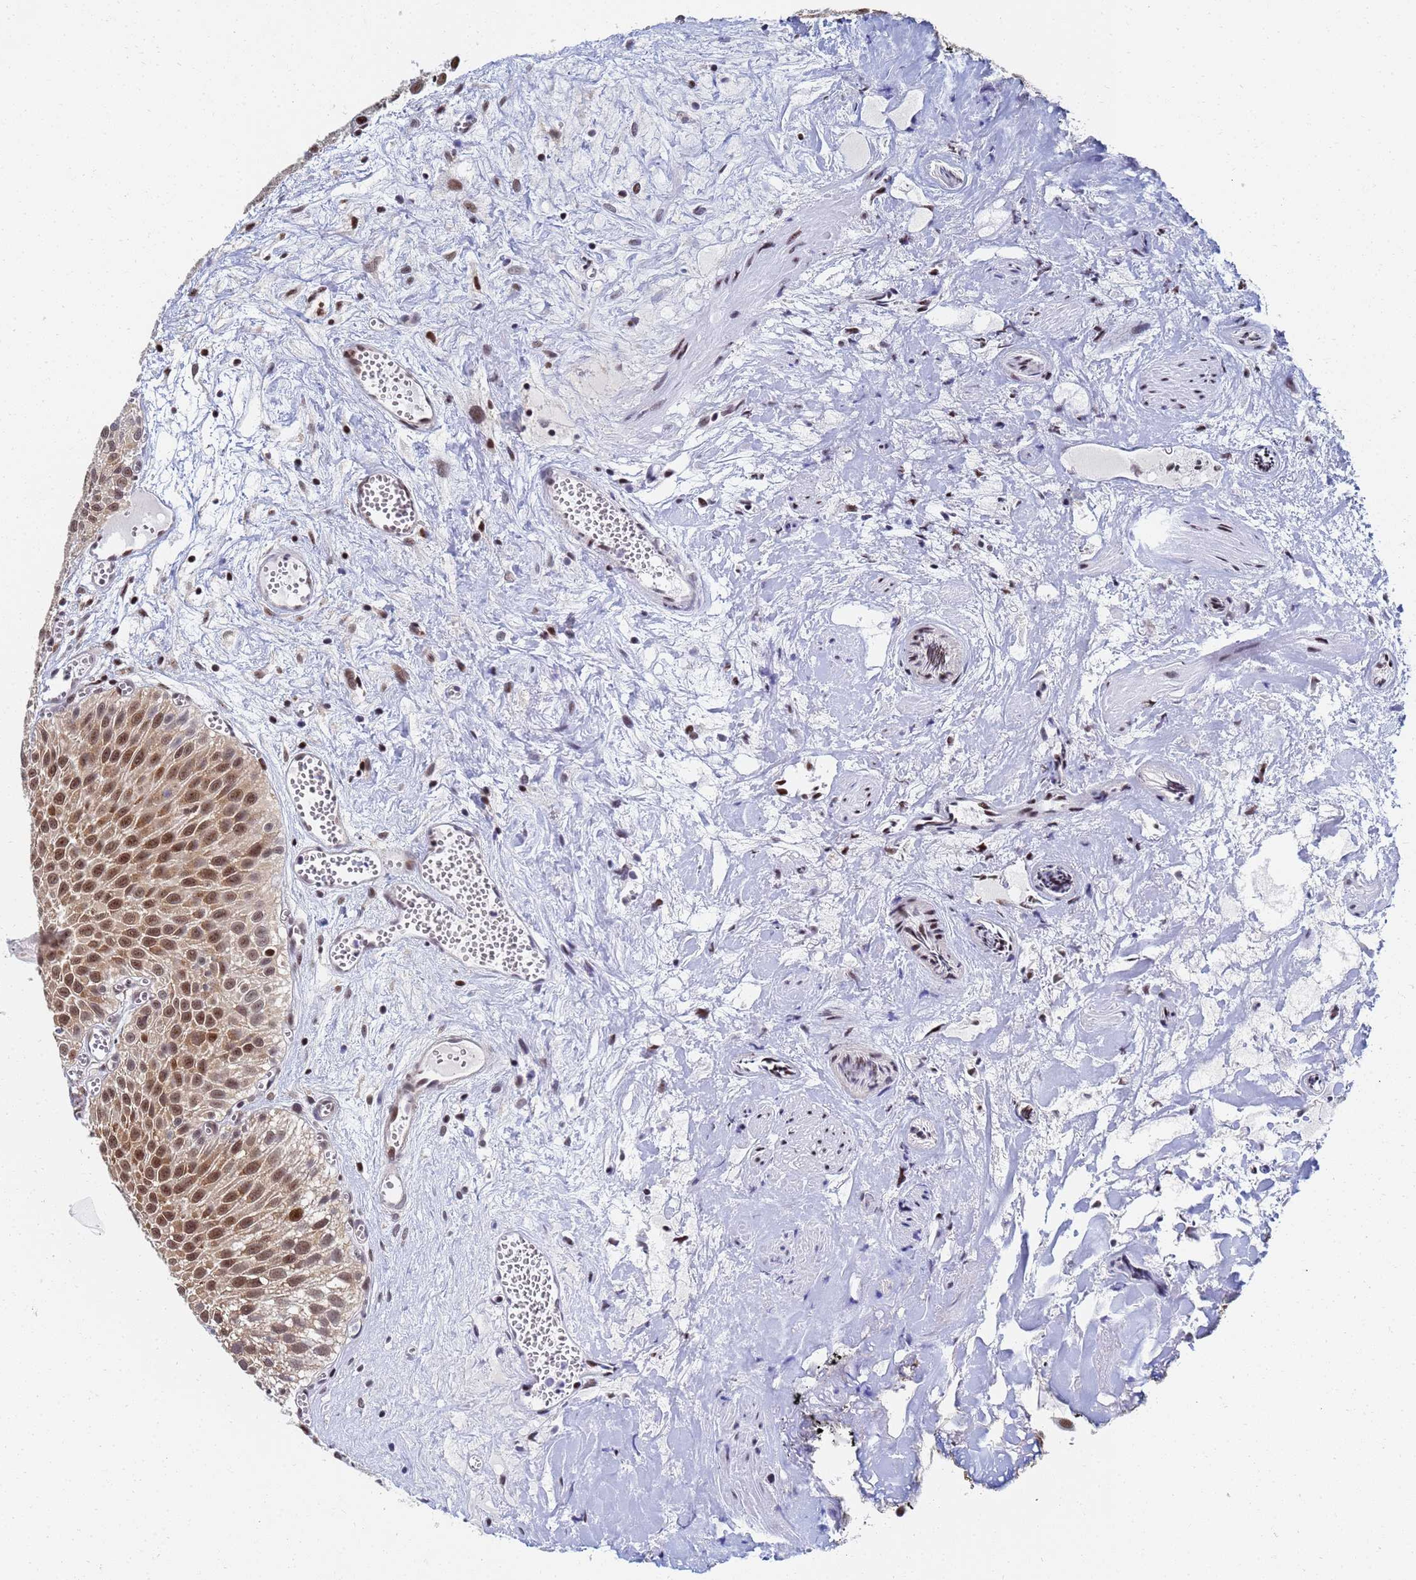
{"staining": {"intensity": "moderate", "quantity": ">75%", "location": "nuclear"}, "tissue": "urothelial cancer", "cell_type": "Tumor cells", "image_type": "cancer", "snomed": [{"axis": "morphology", "description": "Urothelial carcinoma, Low grade"}, {"axis": "topography", "description": "Urinary bladder"}], "caption": "Human urothelial carcinoma (low-grade) stained for a protein (brown) displays moderate nuclear positive positivity in approximately >75% of tumor cells.", "gene": "AP5Z1", "patient": {"sex": "male", "age": 88}}